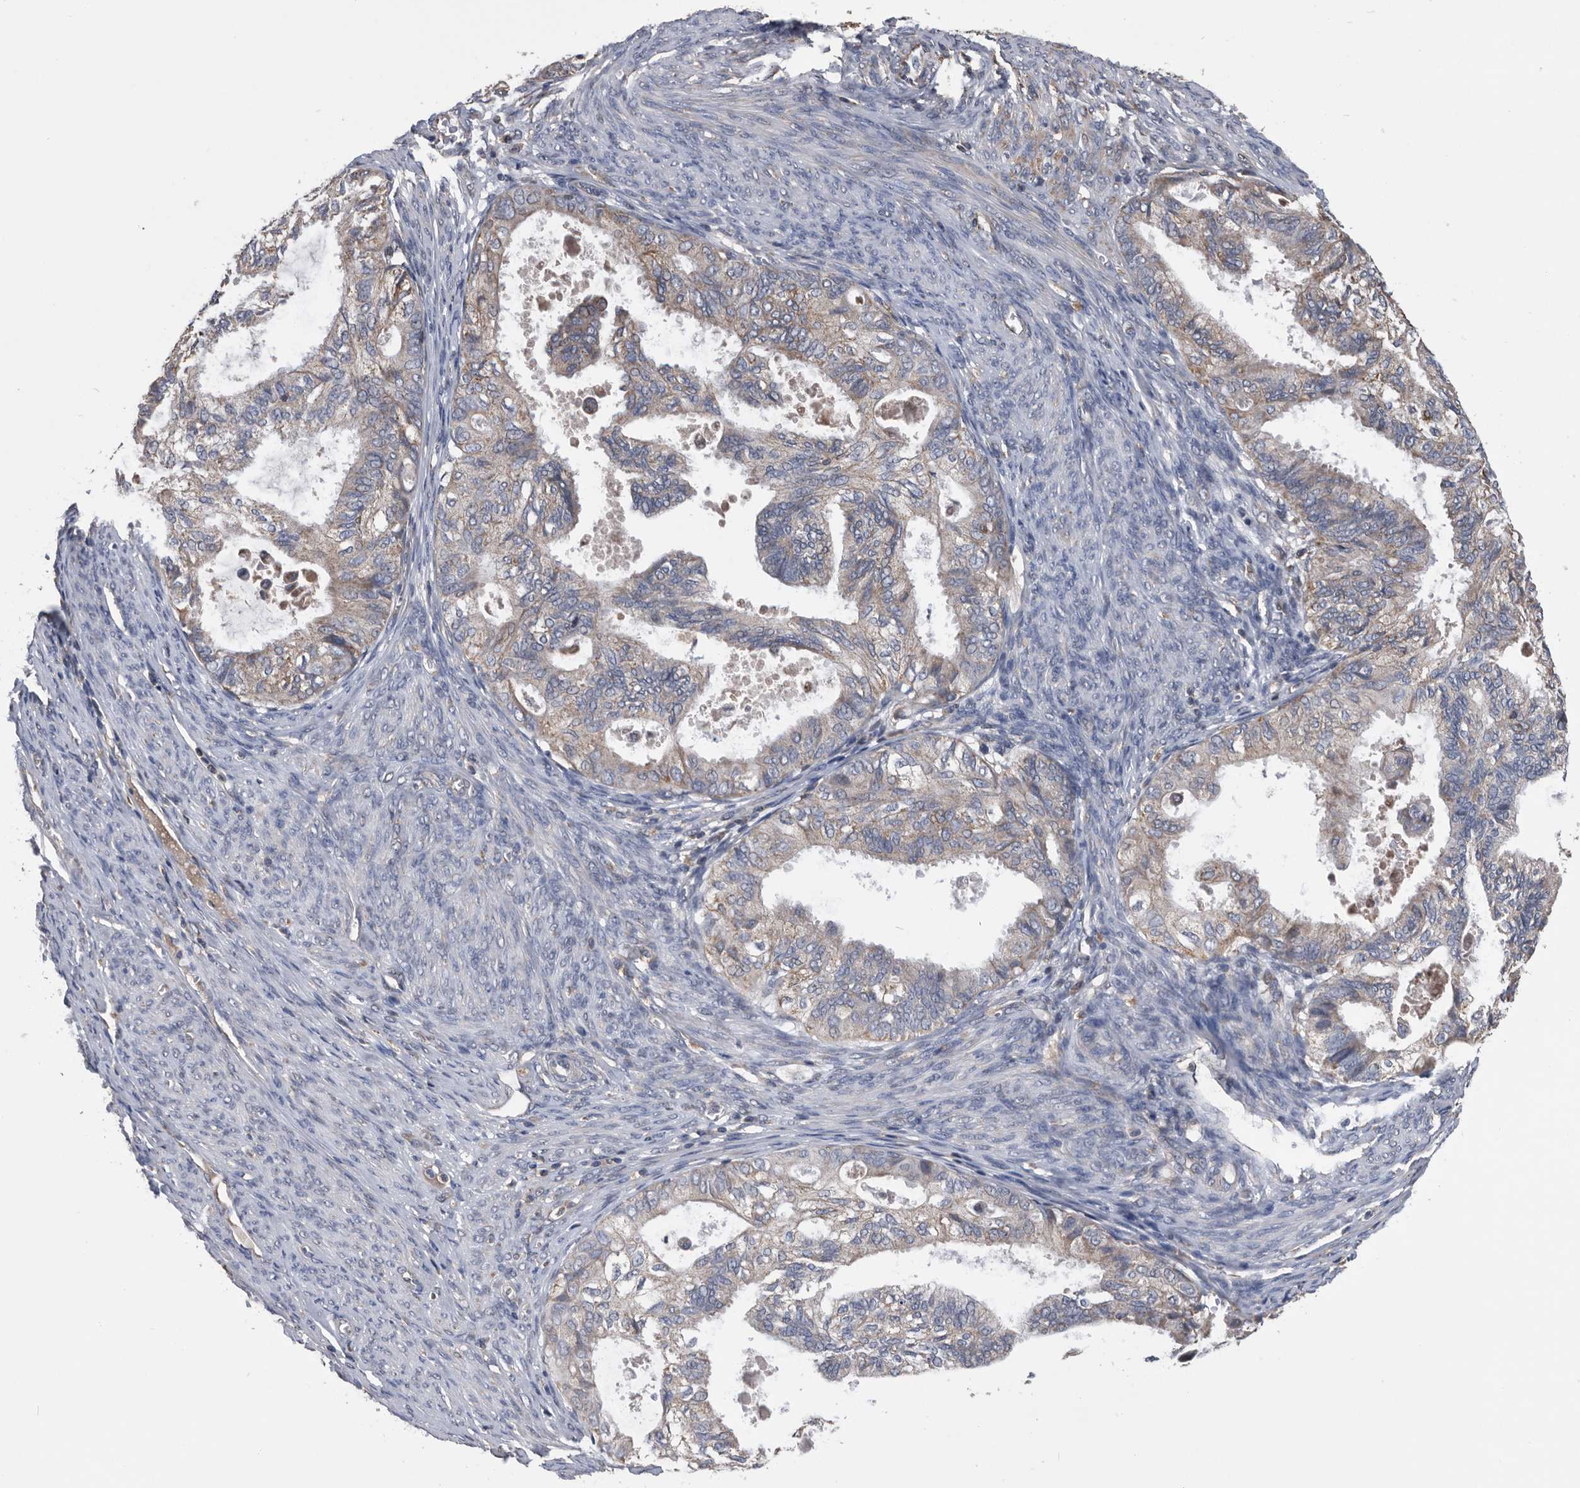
{"staining": {"intensity": "weak", "quantity": "25%-75%", "location": "cytoplasmic/membranous"}, "tissue": "cervical cancer", "cell_type": "Tumor cells", "image_type": "cancer", "snomed": [{"axis": "morphology", "description": "Normal tissue, NOS"}, {"axis": "morphology", "description": "Adenocarcinoma, NOS"}, {"axis": "topography", "description": "Cervix"}, {"axis": "topography", "description": "Endometrium"}], "caption": "Immunohistochemical staining of adenocarcinoma (cervical) exhibits low levels of weak cytoplasmic/membranous protein expression in approximately 25%-75% of tumor cells.", "gene": "NRBP1", "patient": {"sex": "female", "age": 86}}